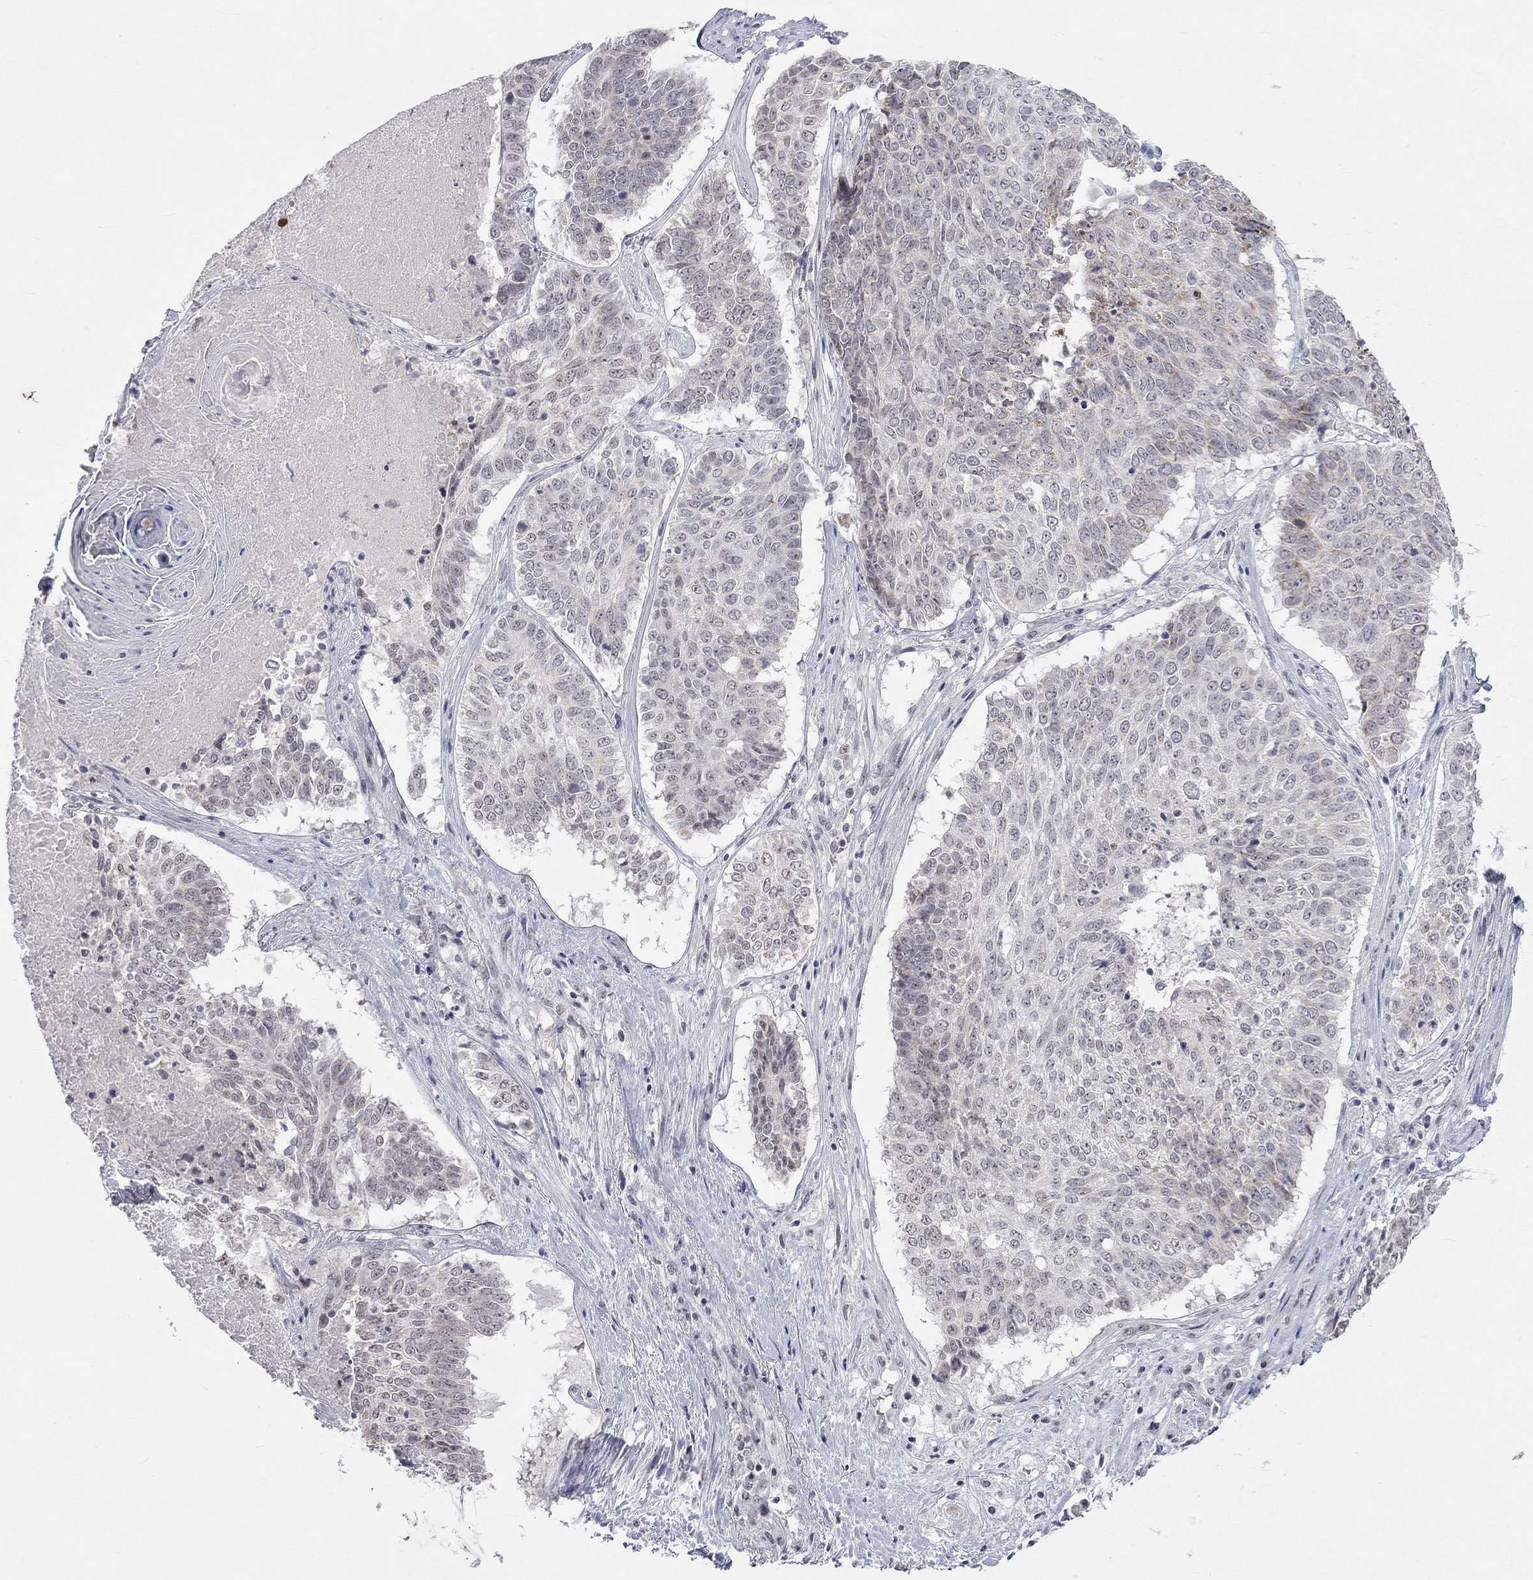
{"staining": {"intensity": "negative", "quantity": "none", "location": "none"}, "tissue": "lung cancer", "cell_type": "Tumor cells", "image_type": "cancer", "snomed": [{"axis": "morphology", "description": "Squamous cell carcinoma, NOS"}, {"axis": "topography", "description": "Lung"}], "caption": "Immunohistochemistry histopathology image of squamous cell carcinoma (lung) stained for a protein (brown), which displays no staining in tumor cells. The staining was performed using DAB (3,3'-diaminobenzidine) to visualize the protein expression in brown, while the nuclei were stained in blue with hematoxylin (Magnification: 20x).", "gene": "TMEM143", "patient": {"sex": "male", "age": 64}}